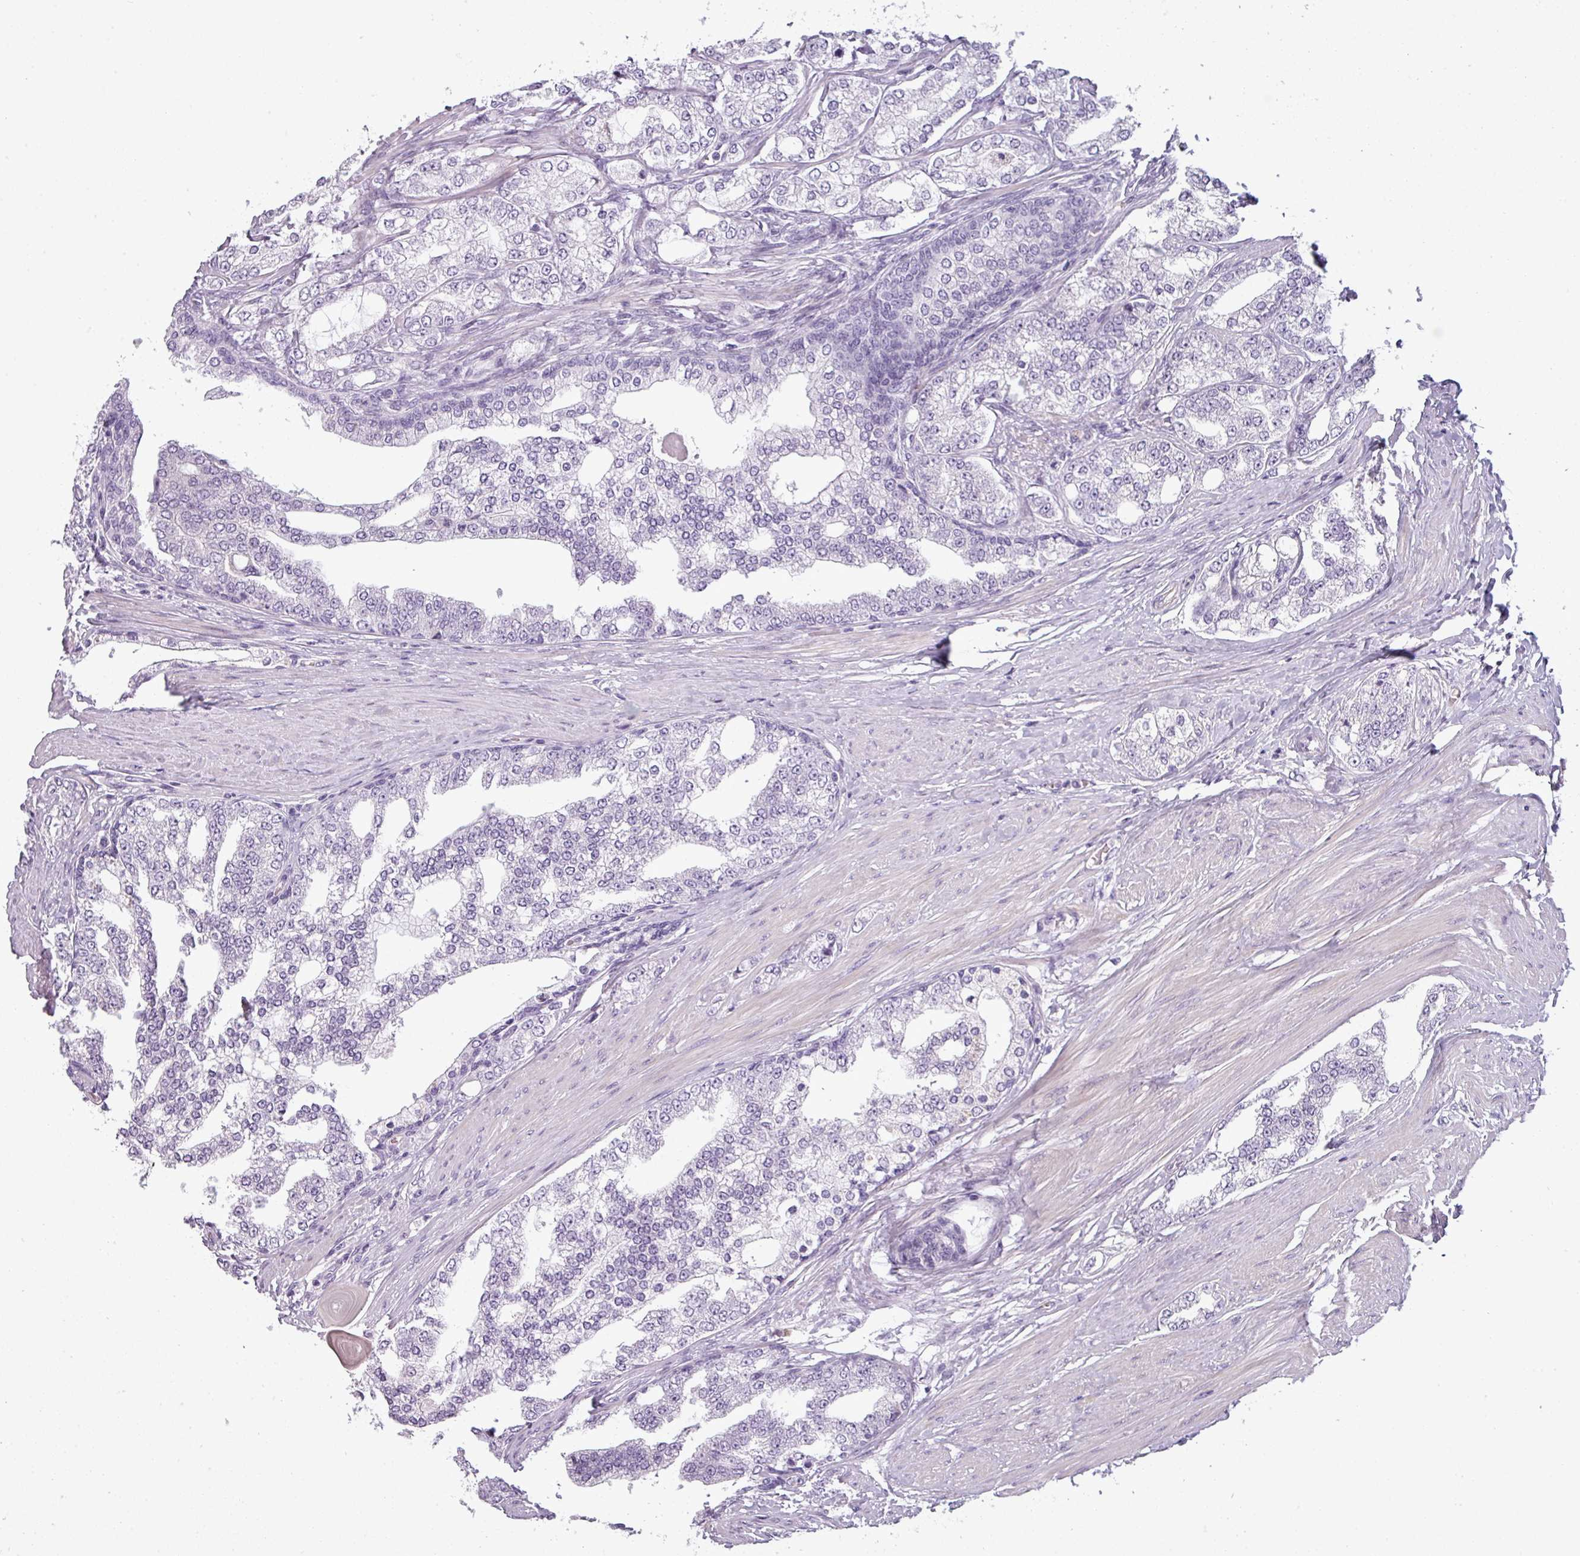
{"staining": {"intensity": "negative", "quantity": "none", "location": "none"}, "tissue": "prostate cancer", "cell_type": "Tumor cells", "image_type": "cancer", "snomed": [{"axis": "morphology", "description": "Adenocarcinoma, High grade"}, {"axis": "topography", "description": "Prostate"}], "caption": "The photomicrograph reveals no staining of tumor cells in high-grade adenocarcinoma (prostate). (DAB immunohistochemistry with hematoxylin counter stain).", "gene": "AREL1", "patient": {"sex": "male", "age": 64}}